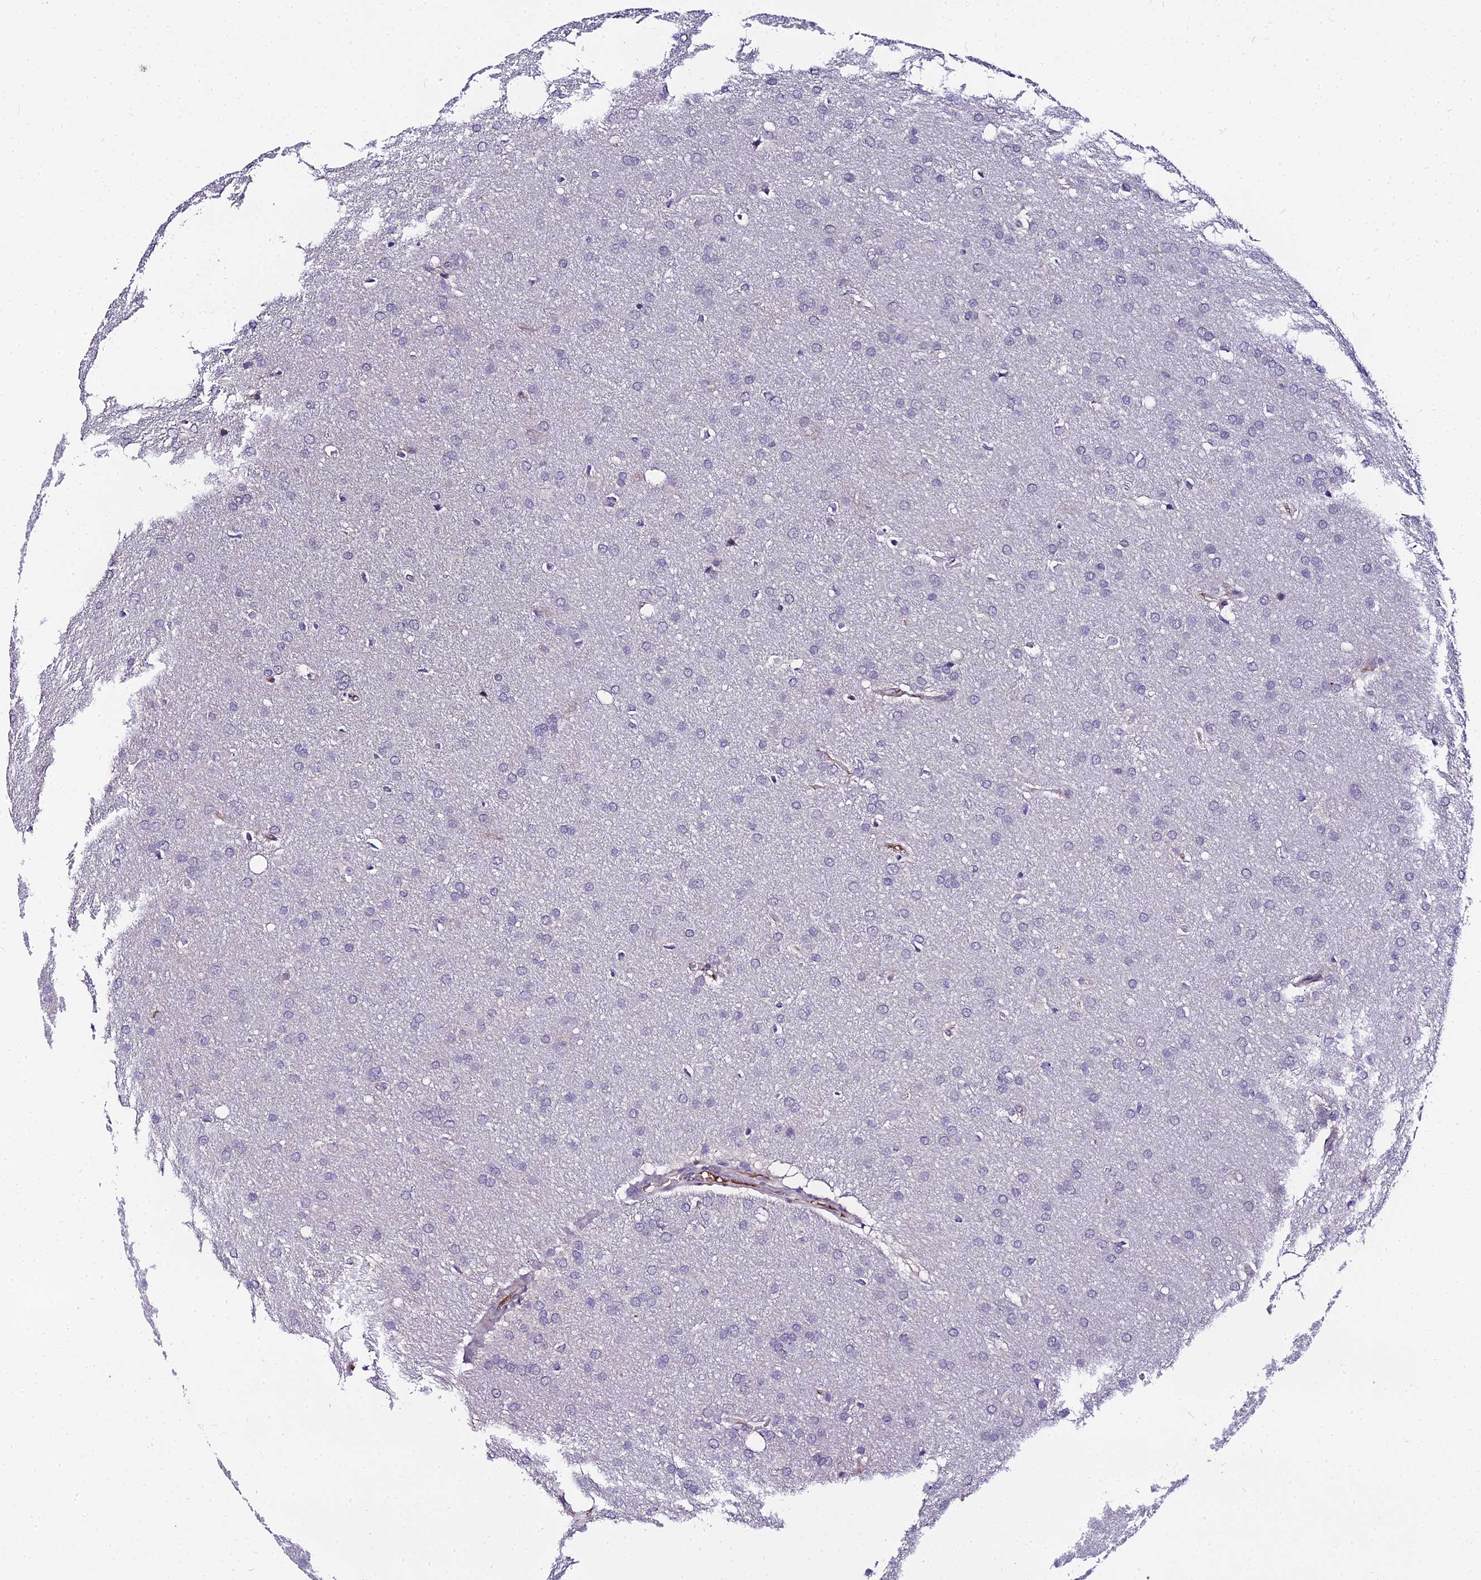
{"staining": {"intensity": "negative", "quantity": "none", "location": "none"}, "tissue": "glioma", "cell_type": "Tumor cells", "image_type": "cancer", "snomed": [{"axis": "morphology", "description": "Glioma, malignant, Low grade"}, {"axis": "topography", "description": "Brain"}], "caption": "A histopathology image of glioma stained for a protein exhibits no brown staining in tumor cells. (Stains: DAB (3,3'-diaminobenzidine) immunohistochemistry with hematoxylin counter stain, Microscopy: brightfield microscopy at high magnification).", "gene": "TRIML2", "patient": {"sex": "female", "age": 32}}